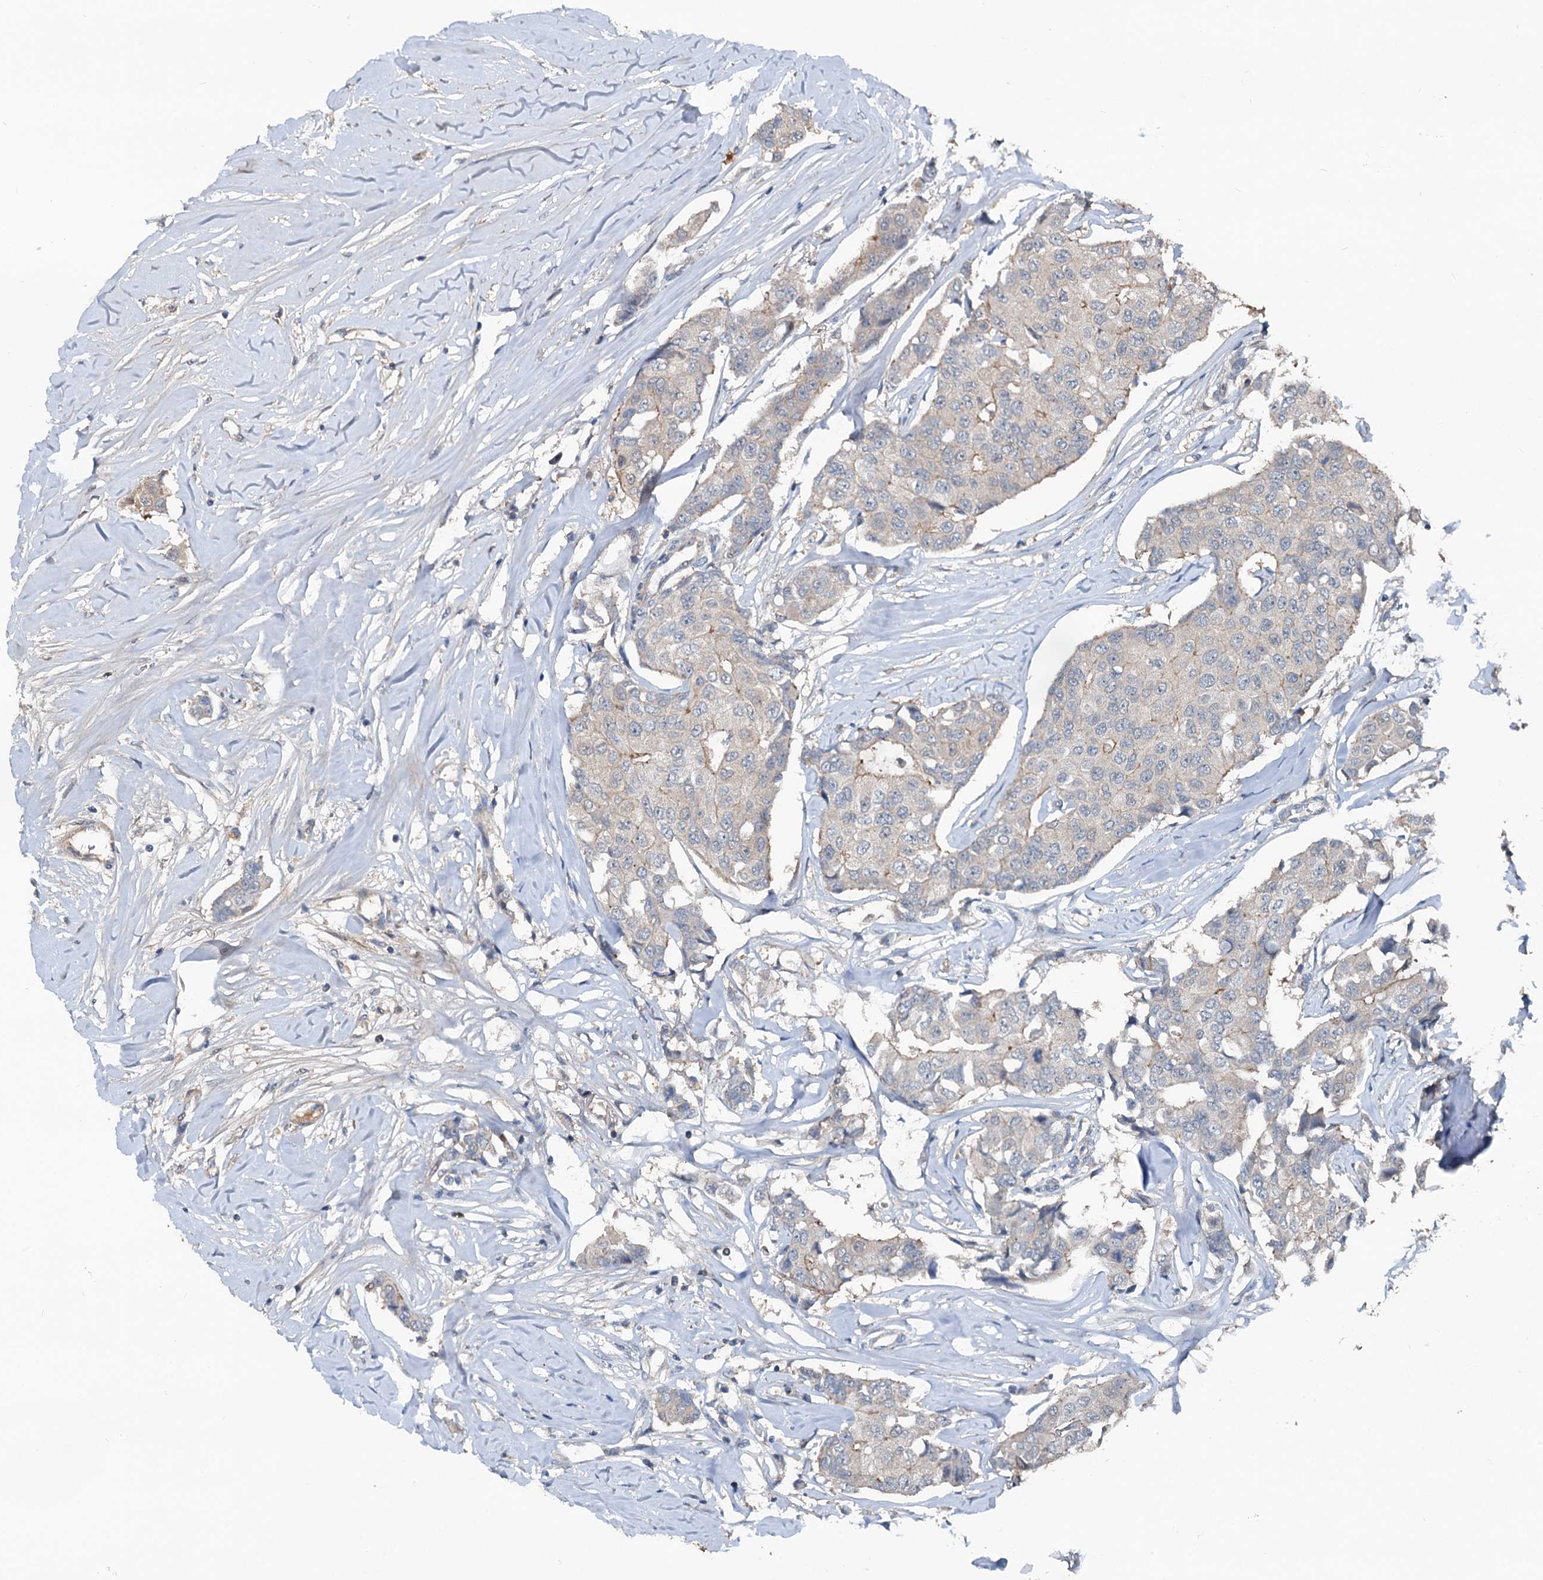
{"staining": {"intensity": "weak", "quantity": "<25%", "location": "cytoplasmic/membranous"}, "tissue": "breast cancer", "cell_type": "Tumor cells", "image_type": "cancer", "snomed": [{"axis": "morphology", "description": "Duct carcinoma"}, {"axis": "topography", "description": "Breast"}], "caption": "Immunohistochemistry of human breast cancer (infiltrating ductal carcinoma) reveals no positivity in tumor cells. (Immunohistochemistry, brightfield microscopy, high magnification).", "gene": "TEDC1", "patient": {"sex": "female", "age": 80}}